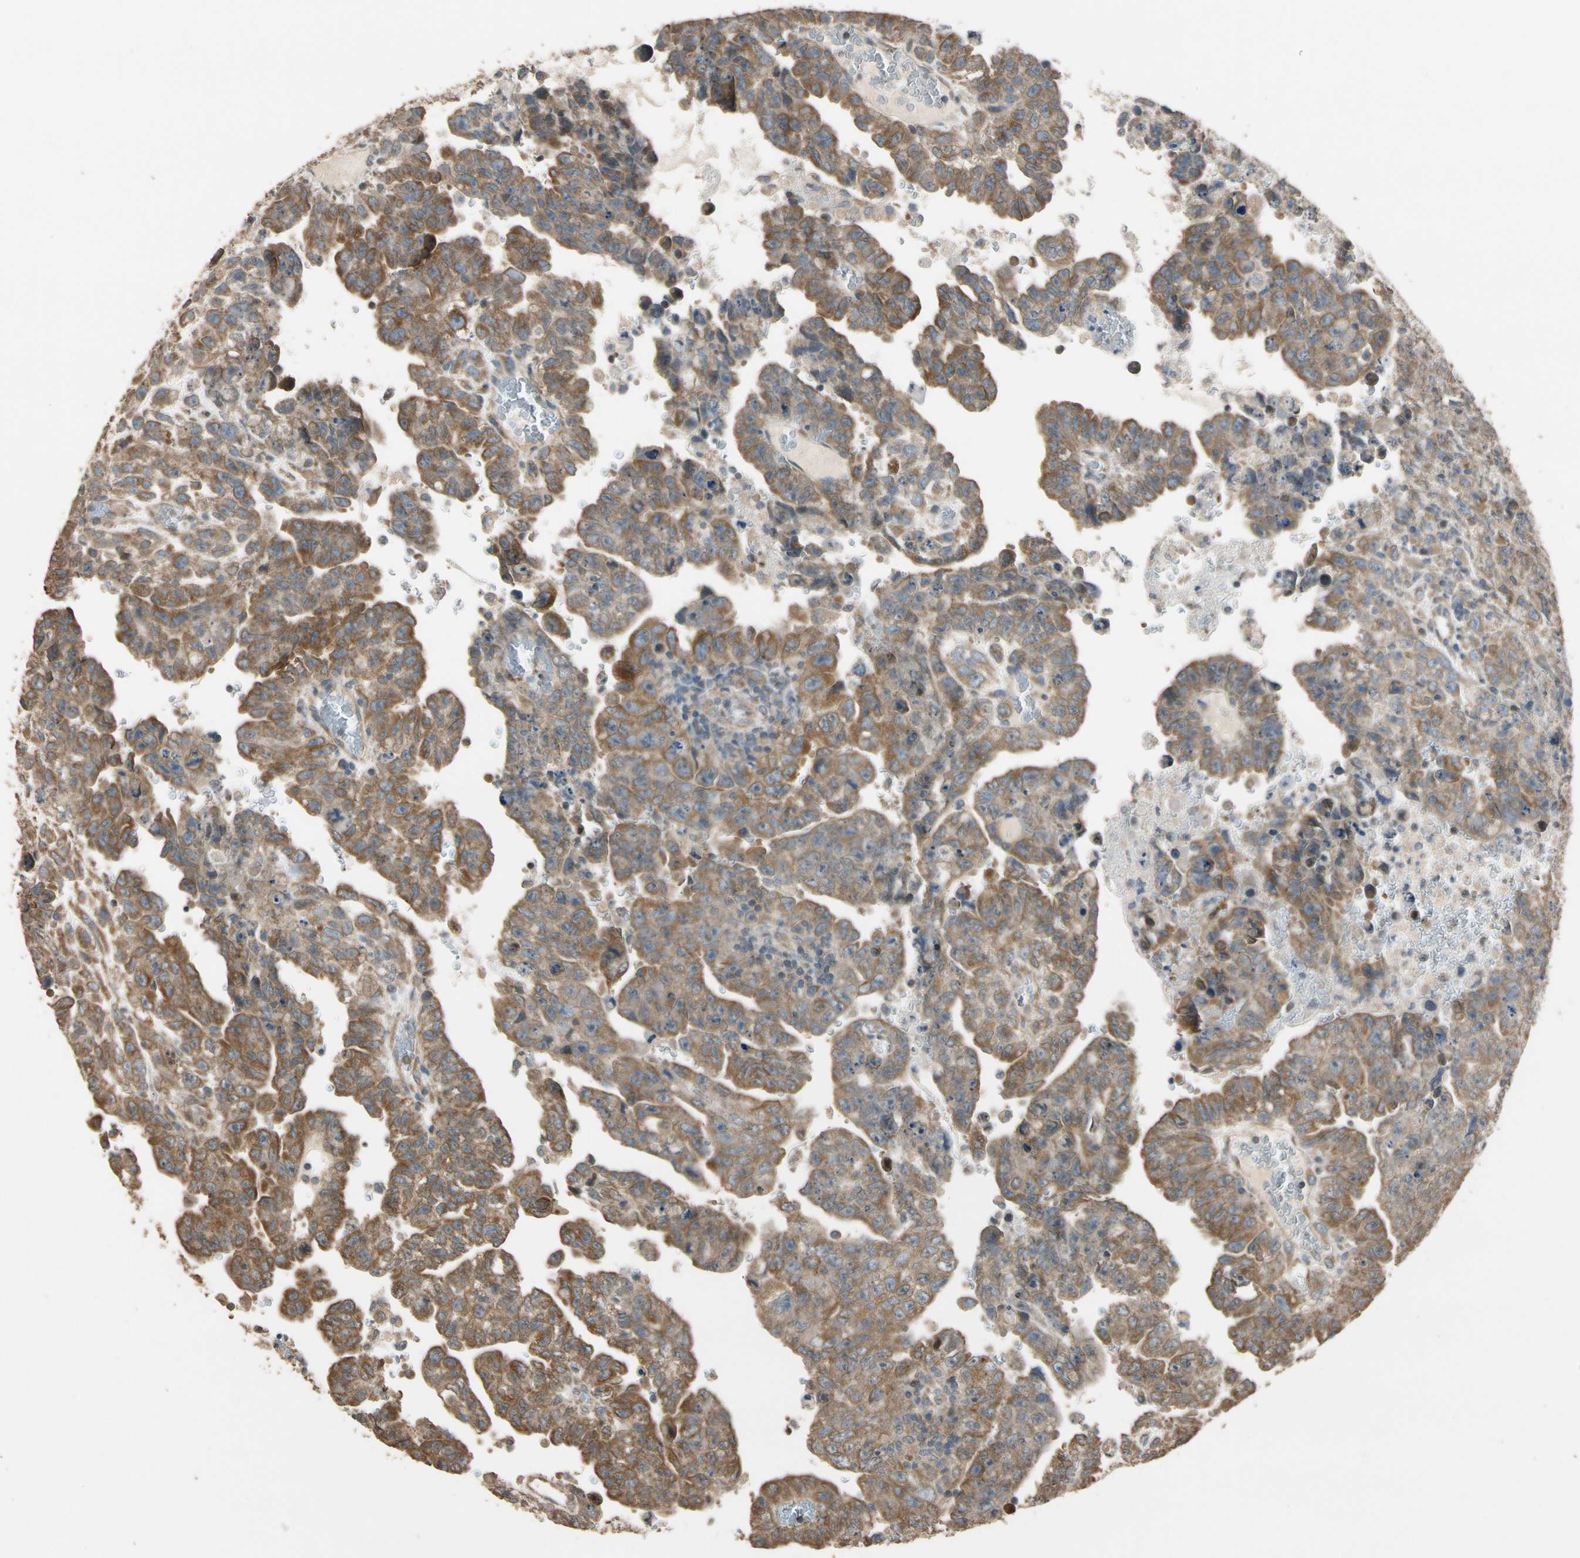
{"staining": {"intensity": "moderate", "quantity": ">75%", "location": "cytoplasmic/membranous"}, "tissue": "testis cancer", "cell_type": "Tumor cells", "image_type": "cancer", "snomed": [{"axis": "morphology", "description": "Carcinoma, Embryonal, NOS"}, {"axis": "topography", "description": "Testis"}], "caption": "Testis cancer (embryonal carcinoma) stained with DAB immunohistochemistry (IHC) shows medium levels of moderate cytoplasmic/membranous expression in approximately >75% of tumor cells.", "gene": "STX18", "patient": {"sex": "male", "age": 28}}